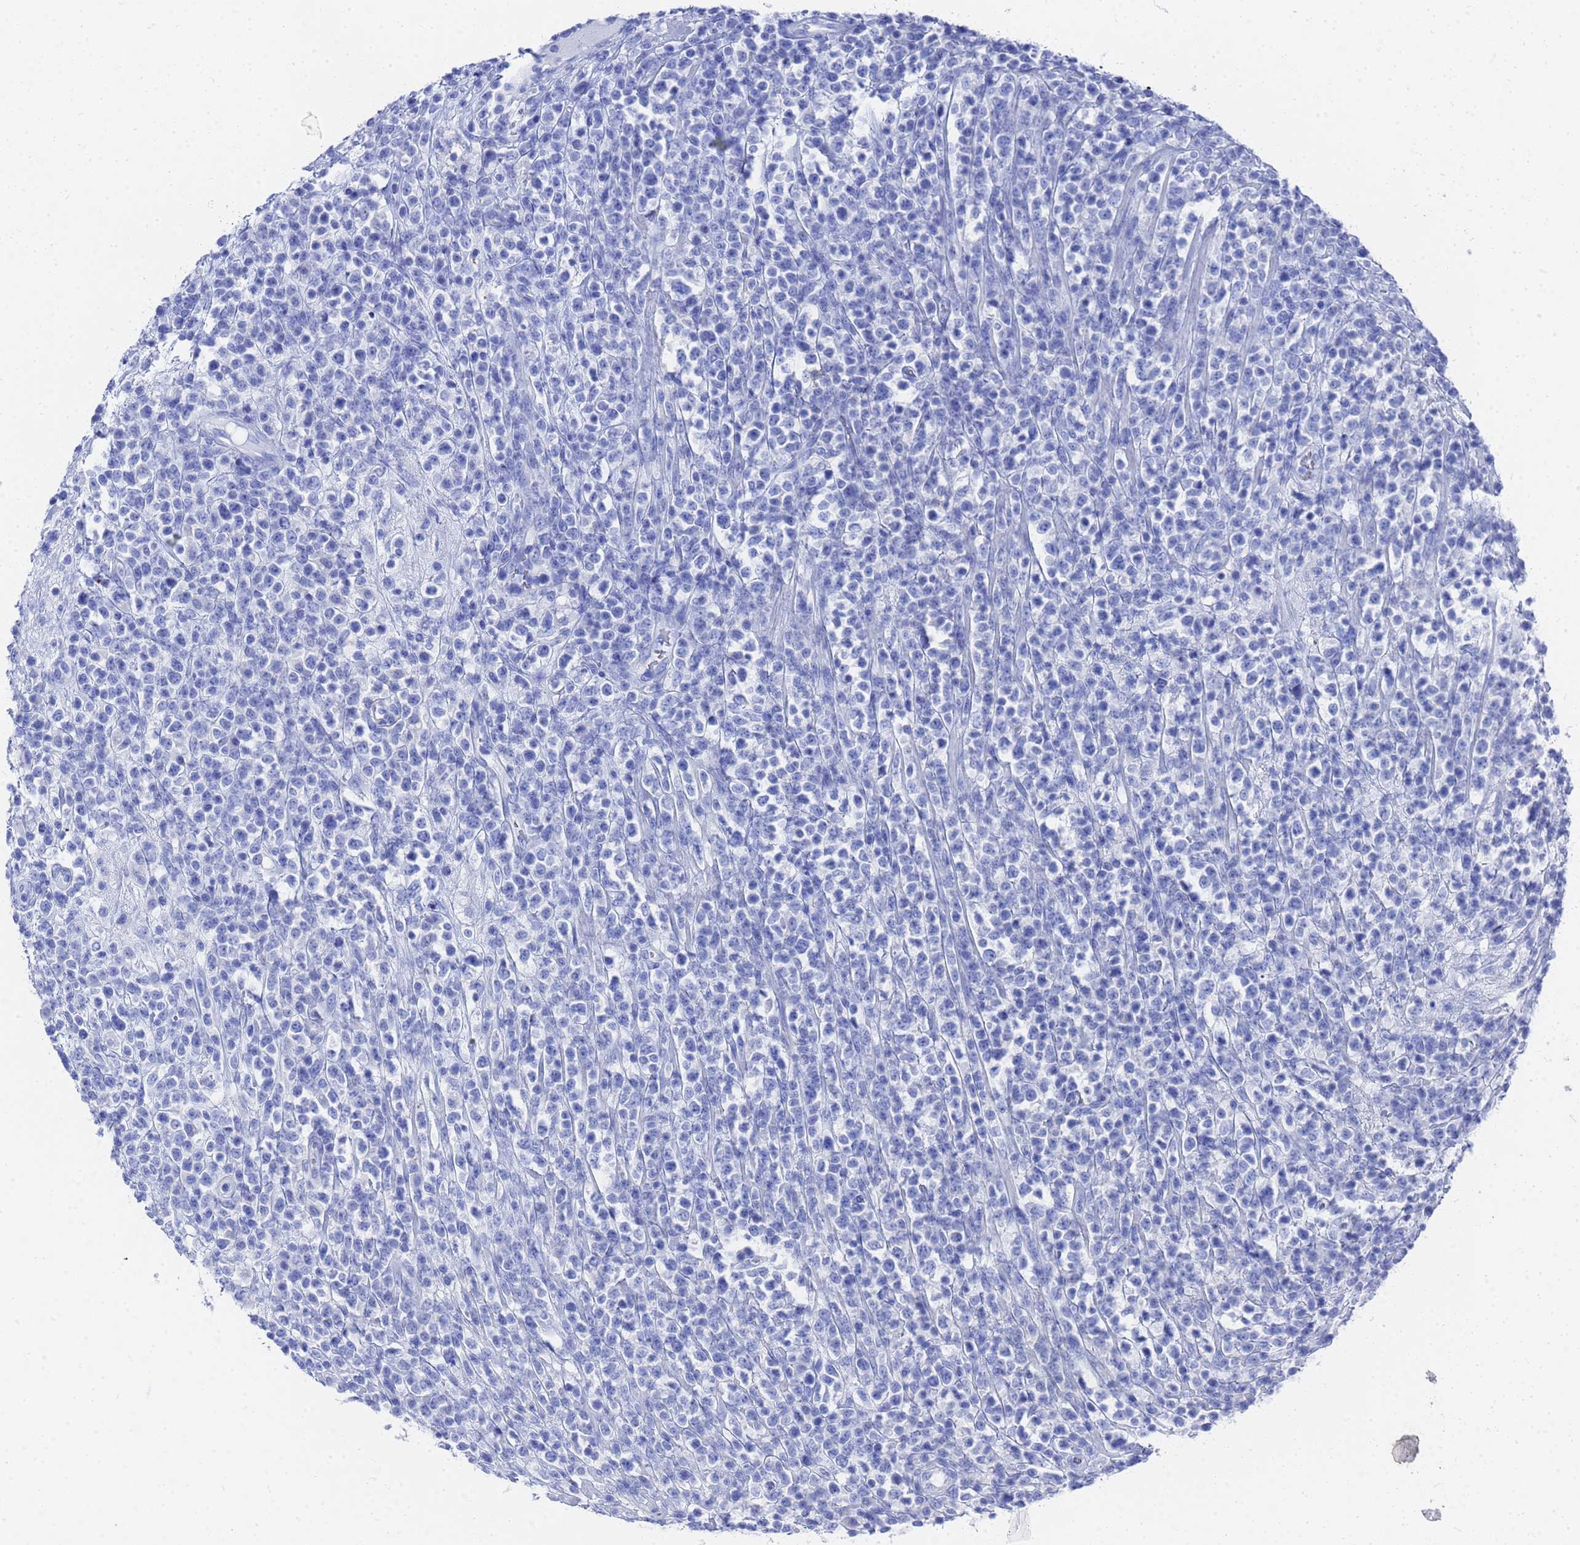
{"staining": {"intensity": "negative", "quantity": "none", "location": "none"}, "tissue": "lymphoma", "cell_type": "Tumor cells", "image_type": "cancer", "snomed": [{"axis": "morphology", "description": "Malignant lymphoma, non-Hodgkin's type, High grade"}, {"axis": "topography", "description": "Colon"}], "caption": "A high-resolution image shows immunohistochemistry staining of high-grade malignant lymphoma, non-Hodgkin's type, which displays no significant positivity in tumor cells.", "gene": "GGT1", "patient": {"sex": "female", "age": 53}}